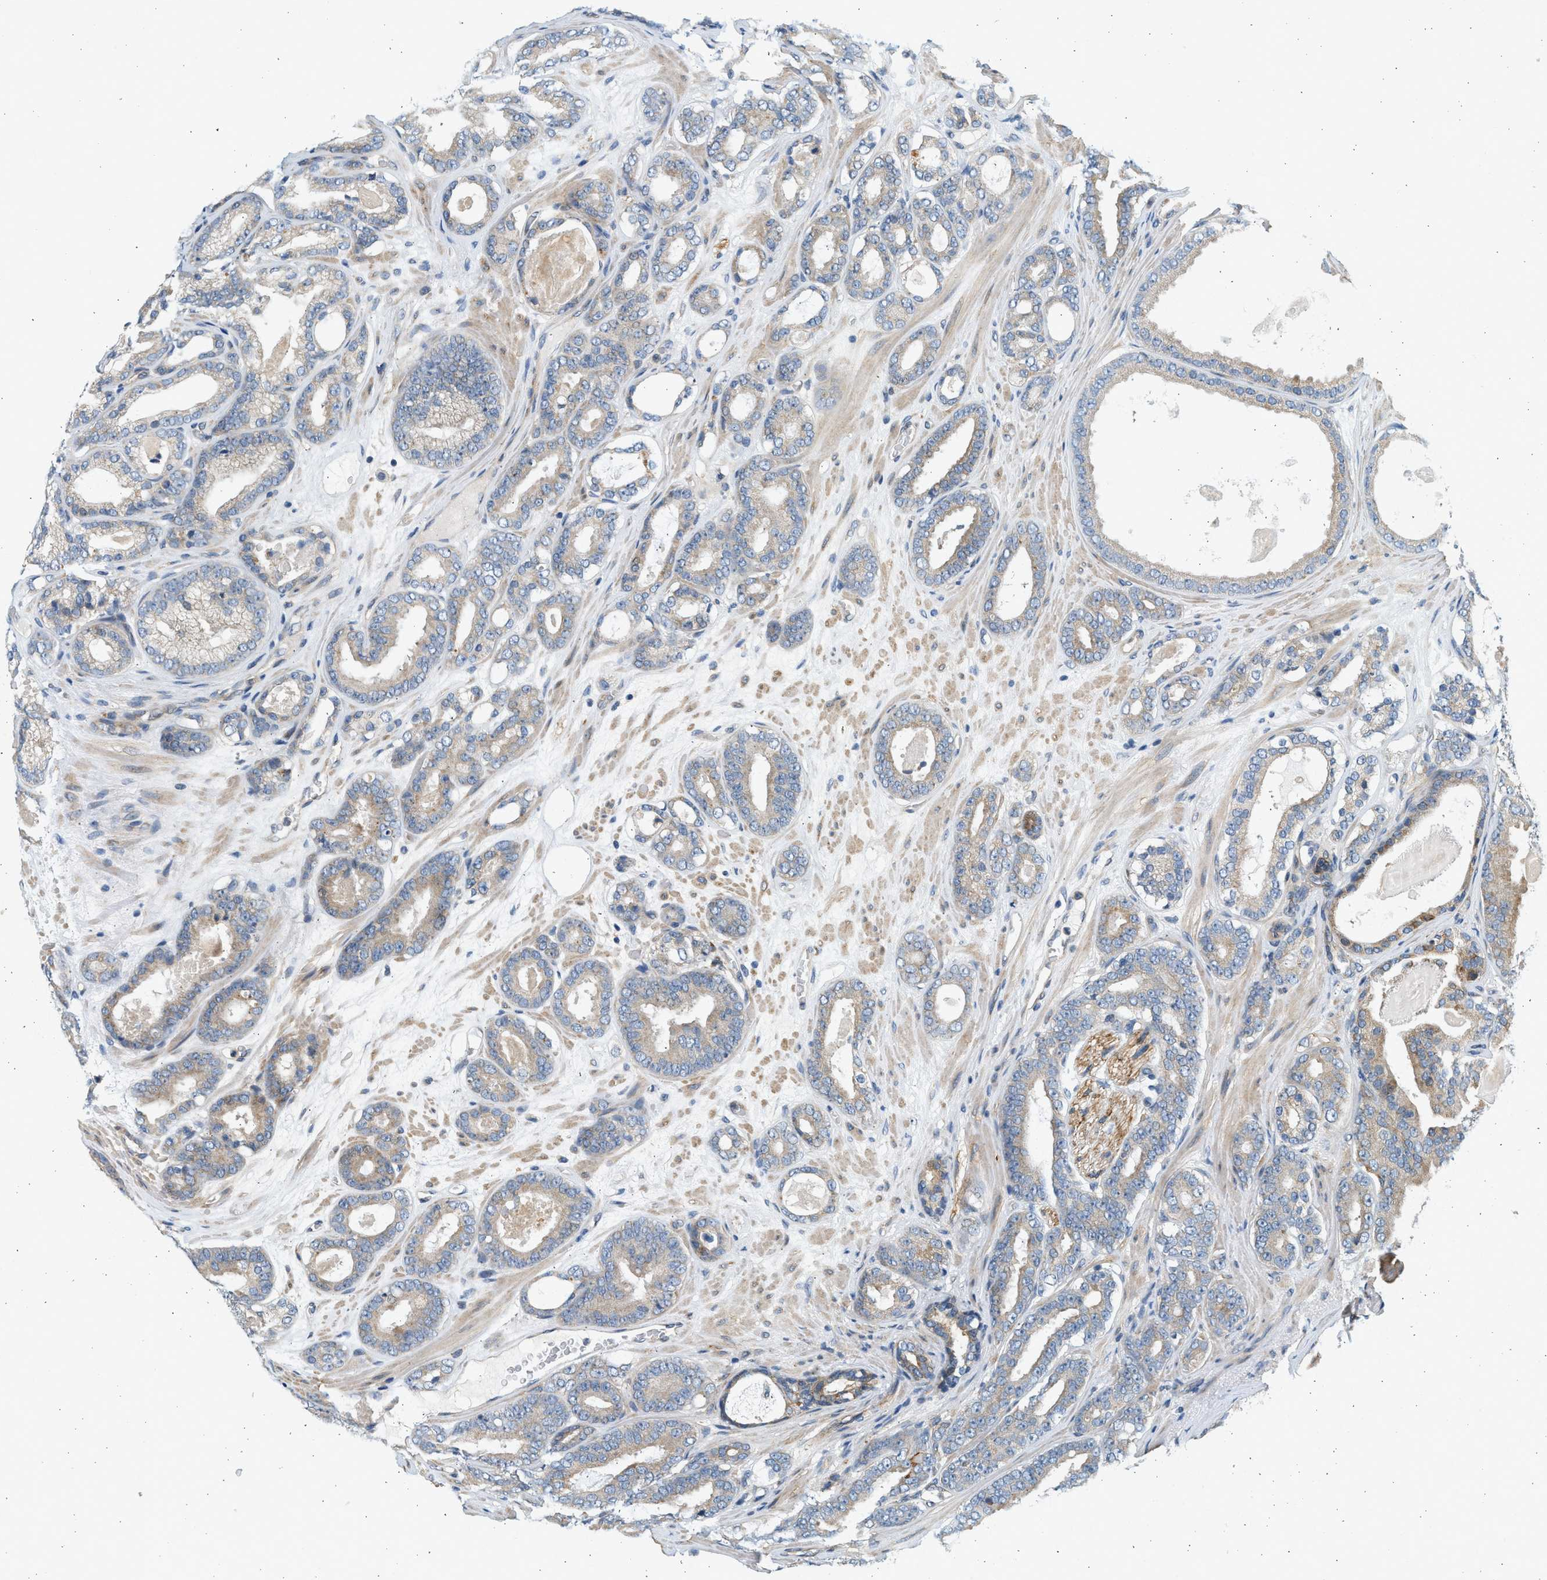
{"staining": {"intensity": "weak", "quantity": ">75%", "location": "cytoplasmic/membranous"}, "tissue": "prostate cancer", "cell_type": "Tumor cells", "image_type": "cancer", "snomed": [{"axis": "morphology", "description": "Adenocarcinoma, High grade"}, {"axis": "topography", "description": "Prostate"}], "caption": "Weak cytoplasmic/membranous positivity for a protein is seen in approximately >75% of tumor cells of prostate cancer (adenocarcinoma (high-grade)) using immunohistochemistry.", "gene": "KDELR2", "patient": {"sex": "male", "age": 60}}